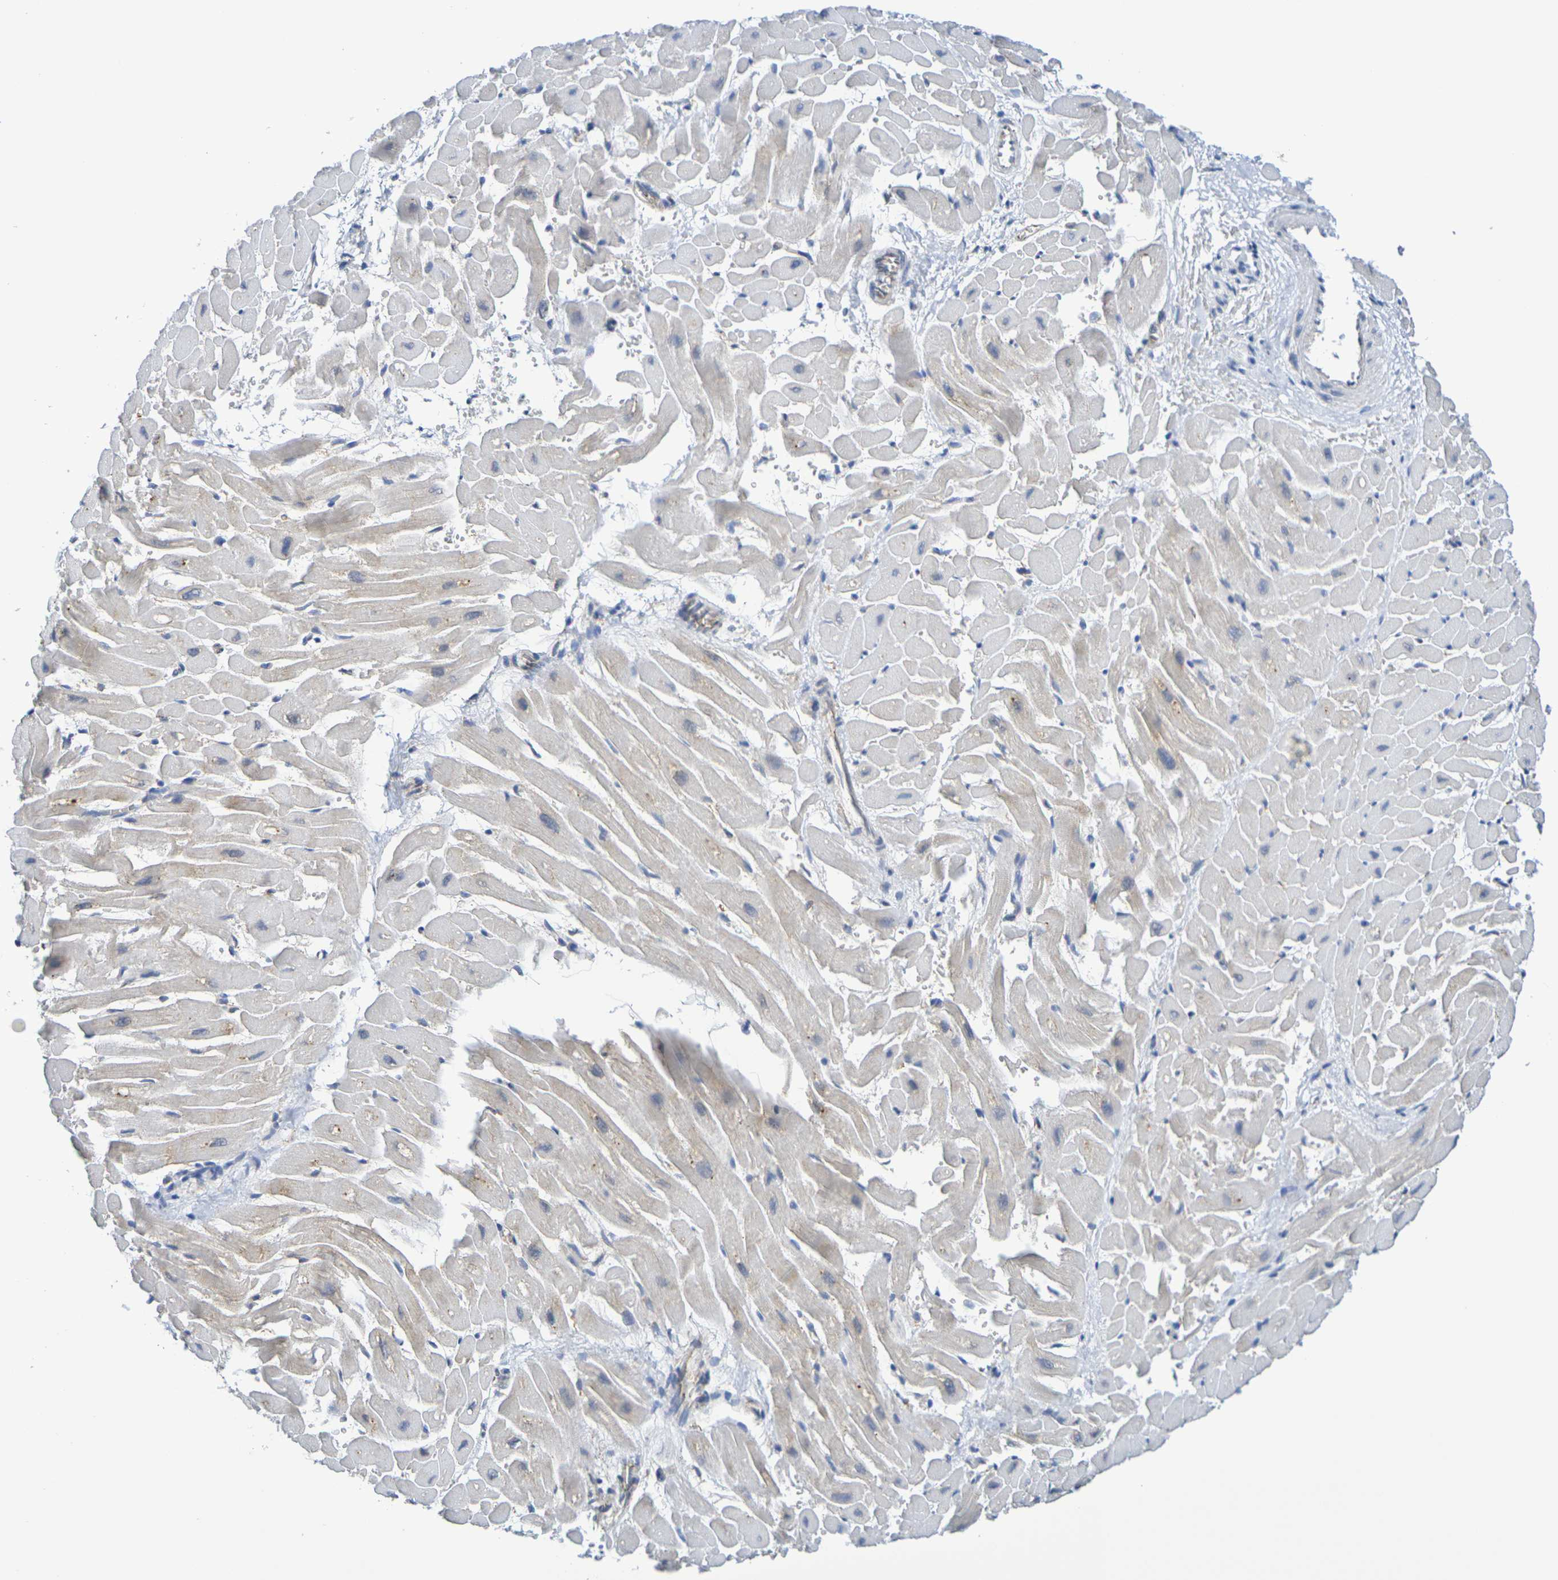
{"staining": {"intensity": "weak", "quantity": "<25%", "location": "cytoplasmic/membranous"}, "tissue": "heart muscle", "cell_type": "Cardiomyocytes", "image_type": "normal", "snomed": [{"axis": "morphology", "description": "Normal tissue, NOS"}, {"axis": "topography", "description": "Heart"}], "caption": "The photomicrograph reveals no staining of cardiomyocytes in normal heart muscle.", "gene": "CHRNB1", "patient": {"sex": "male", "age": 45}}